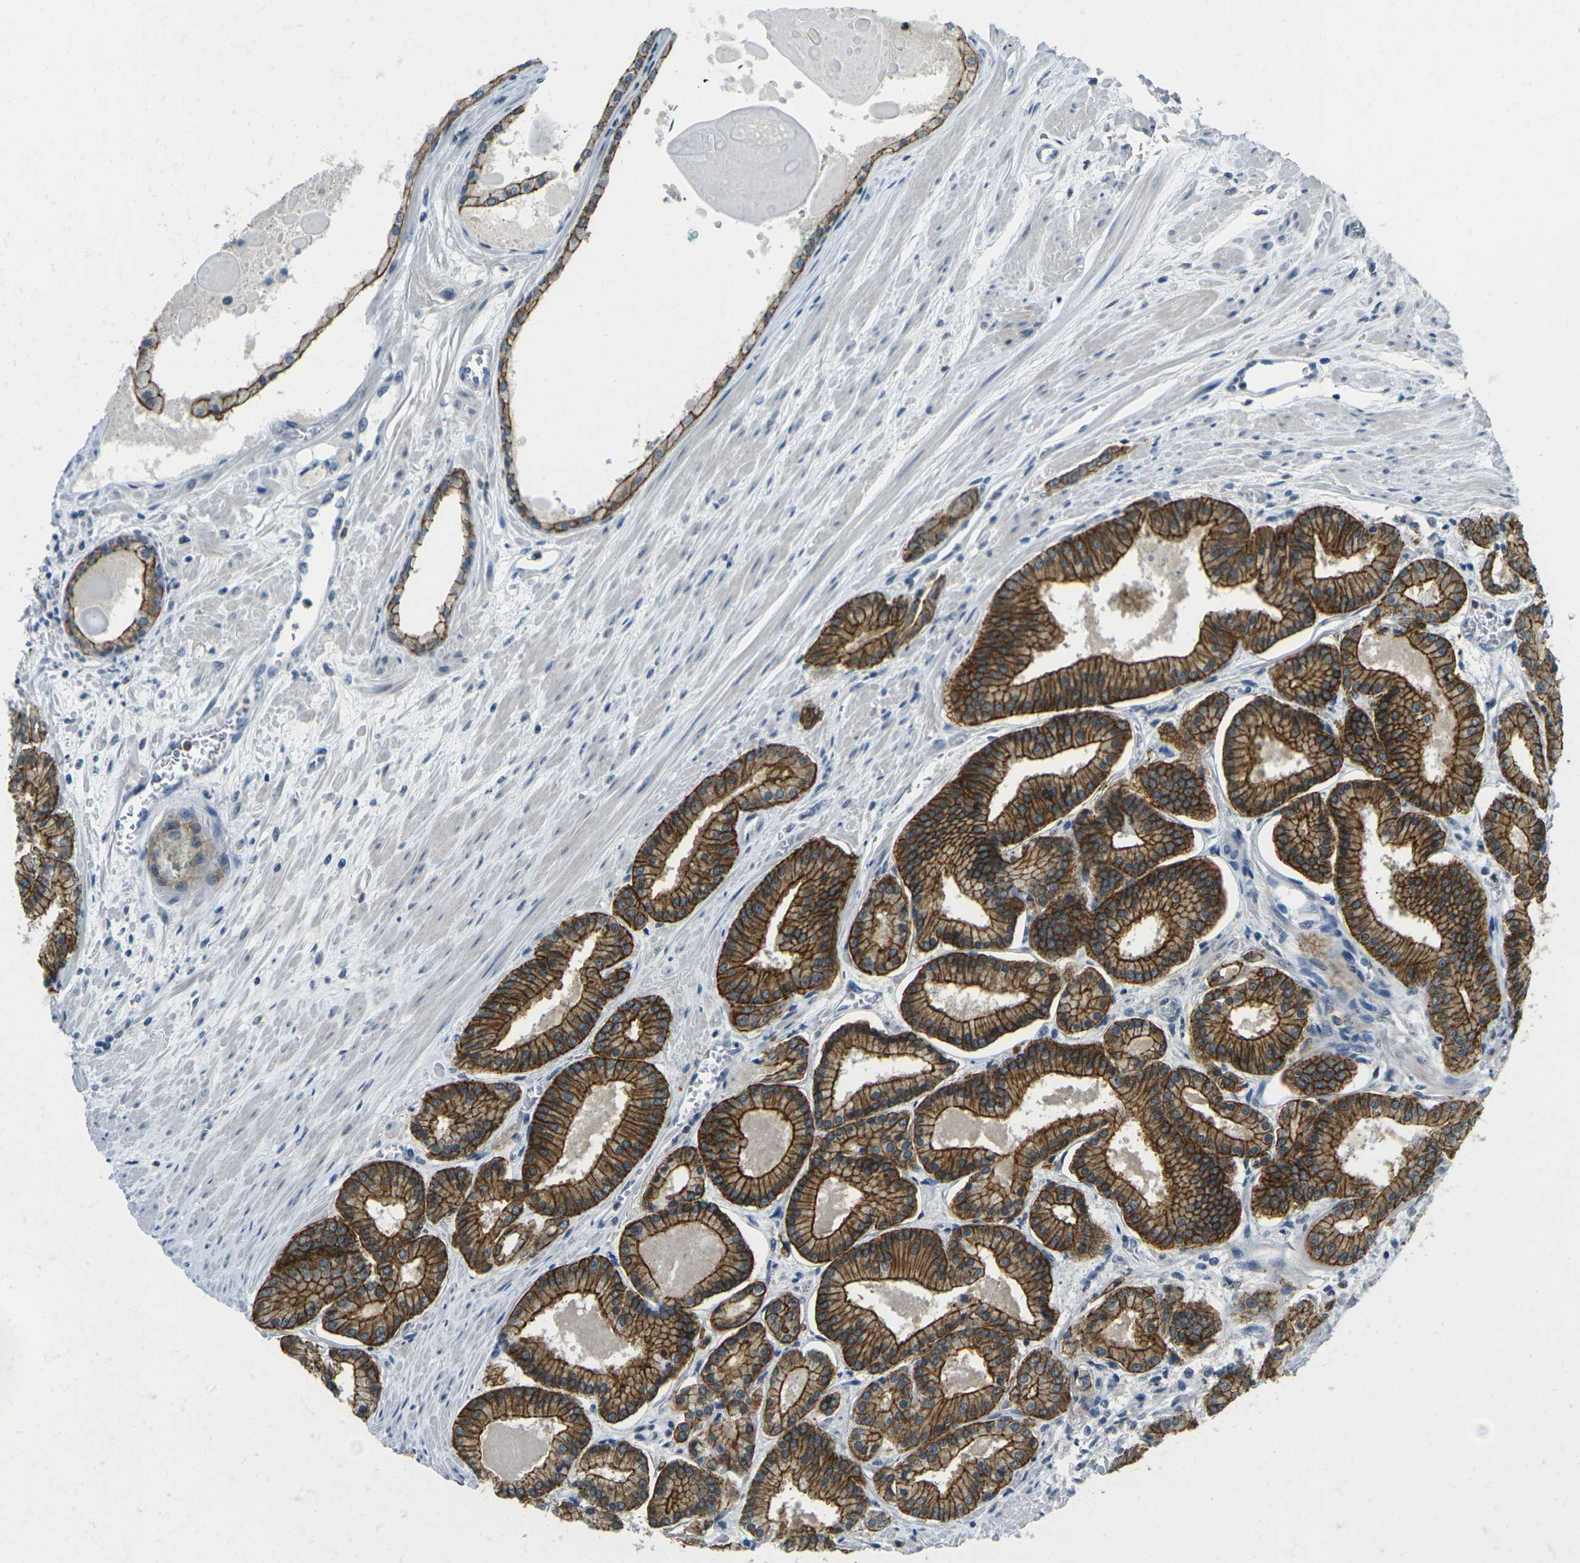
{"staining": {"intensity": "strong", "quantity": ">75%", "location": "cytoplasmic/membranous"}, "tissue": "prostate cancer", "cell_type": "Tumor cells", "image_type": "cancer", "snomed": [{"axis": "morphology", "description": "Adenocarcinoma, Low grade"}, {"axis": "topography", "description": "Prostate"}], "caption": "The micrograph reveals immunohistochemical staining of prostate adenocarcinoma (low-grade). There is strong cytoplasmic/membranous staining is appreciated in about >75% of tumor cells.", "gene": "SPTBN2", "patient": {"sex": "male", "age": 59}}